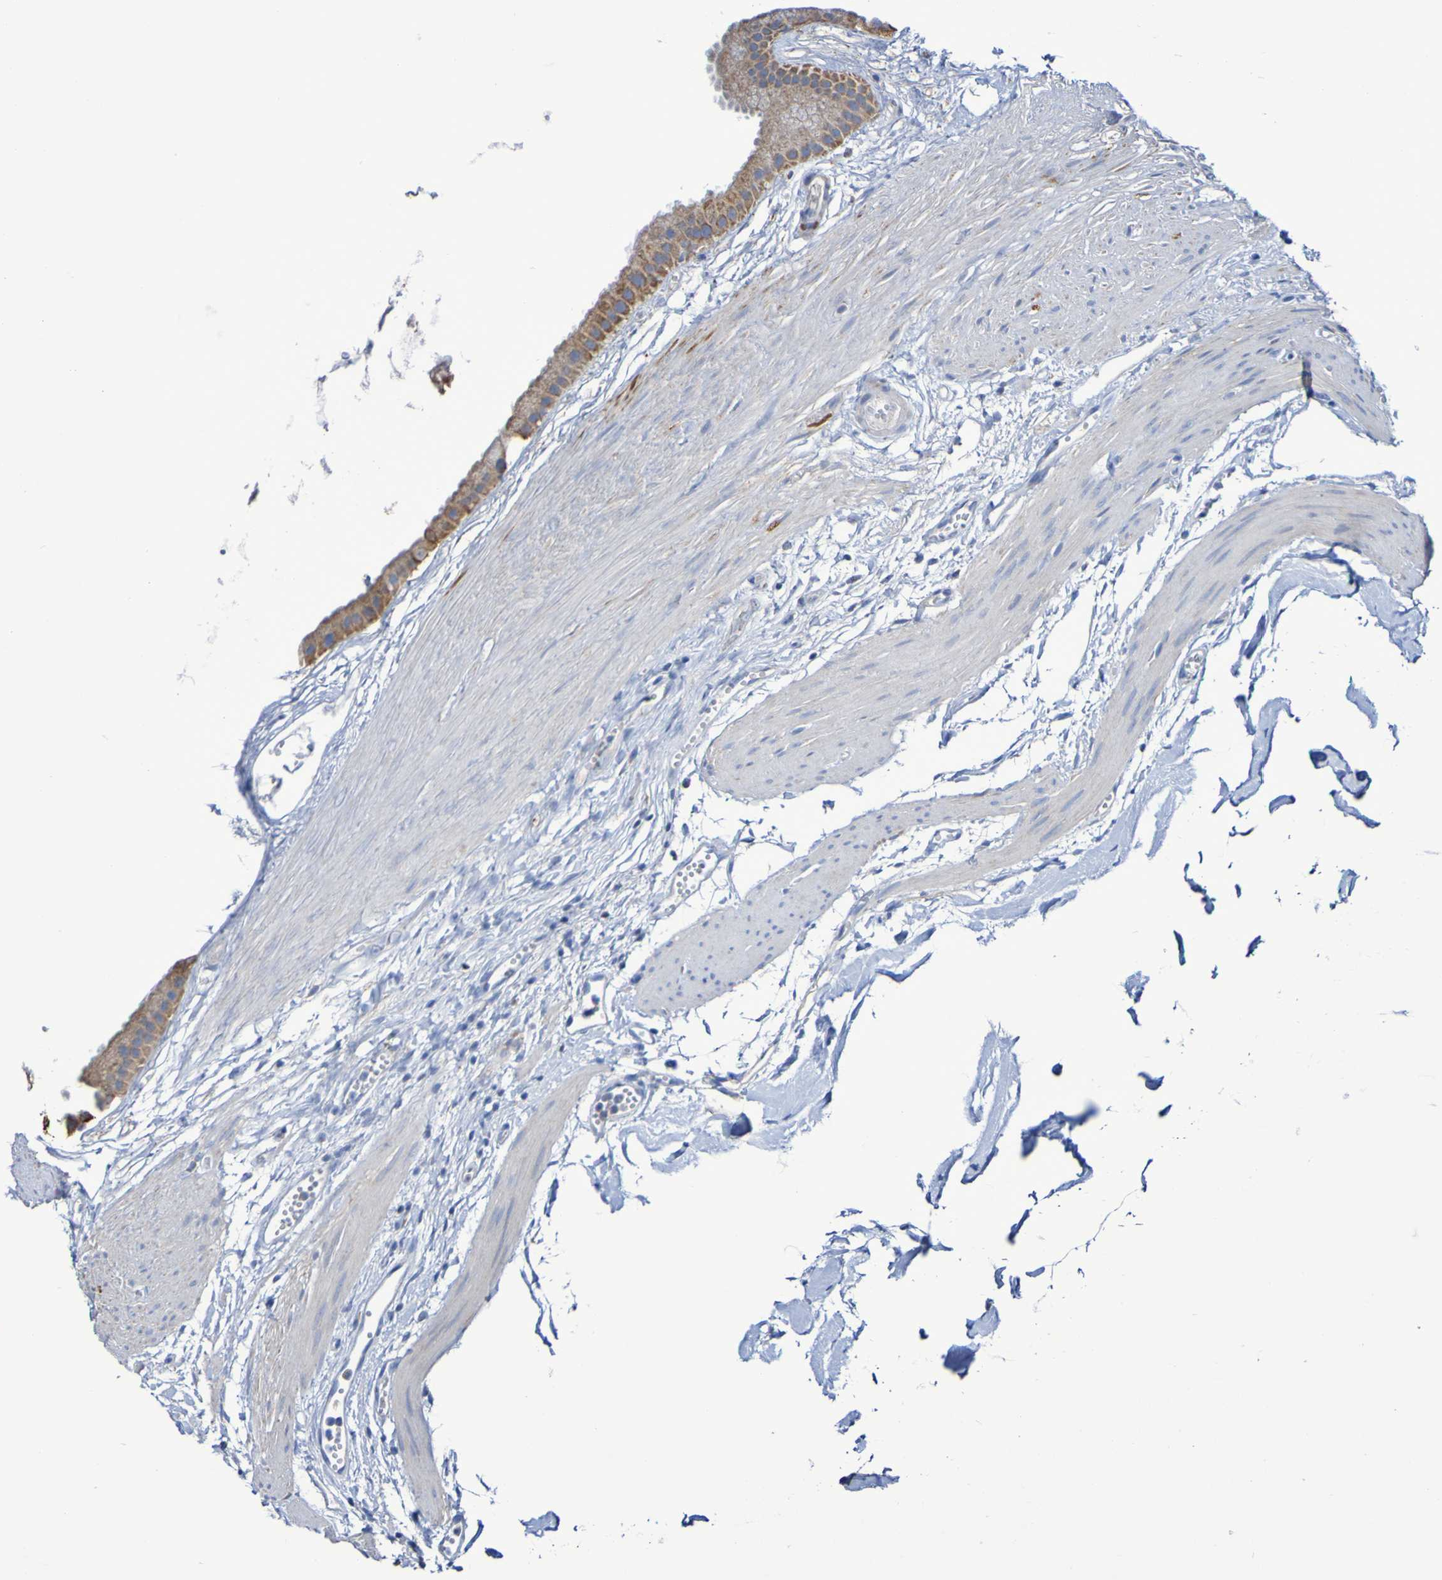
{"staining": {"intensity": "moderate", "quantity": ">75%", "location": "cytoplasmic/membranous"}, "tissue": "gallbladder", "cell_type": "Glandular cells", "image_type": "normal", "snomed": [{"axis": "morphology", "description": "Normal tissue, NOS"}, {"axis": "topography", "description": "Gallbladder"}], "caption": "Glandular cells demonstrate medium levels of moderate cytoplasmic/membranous staining in about >75% of cells in benign human gallbladder.", "gene": "CNTN2", "patient": {"sex": "female", "age": 64}}